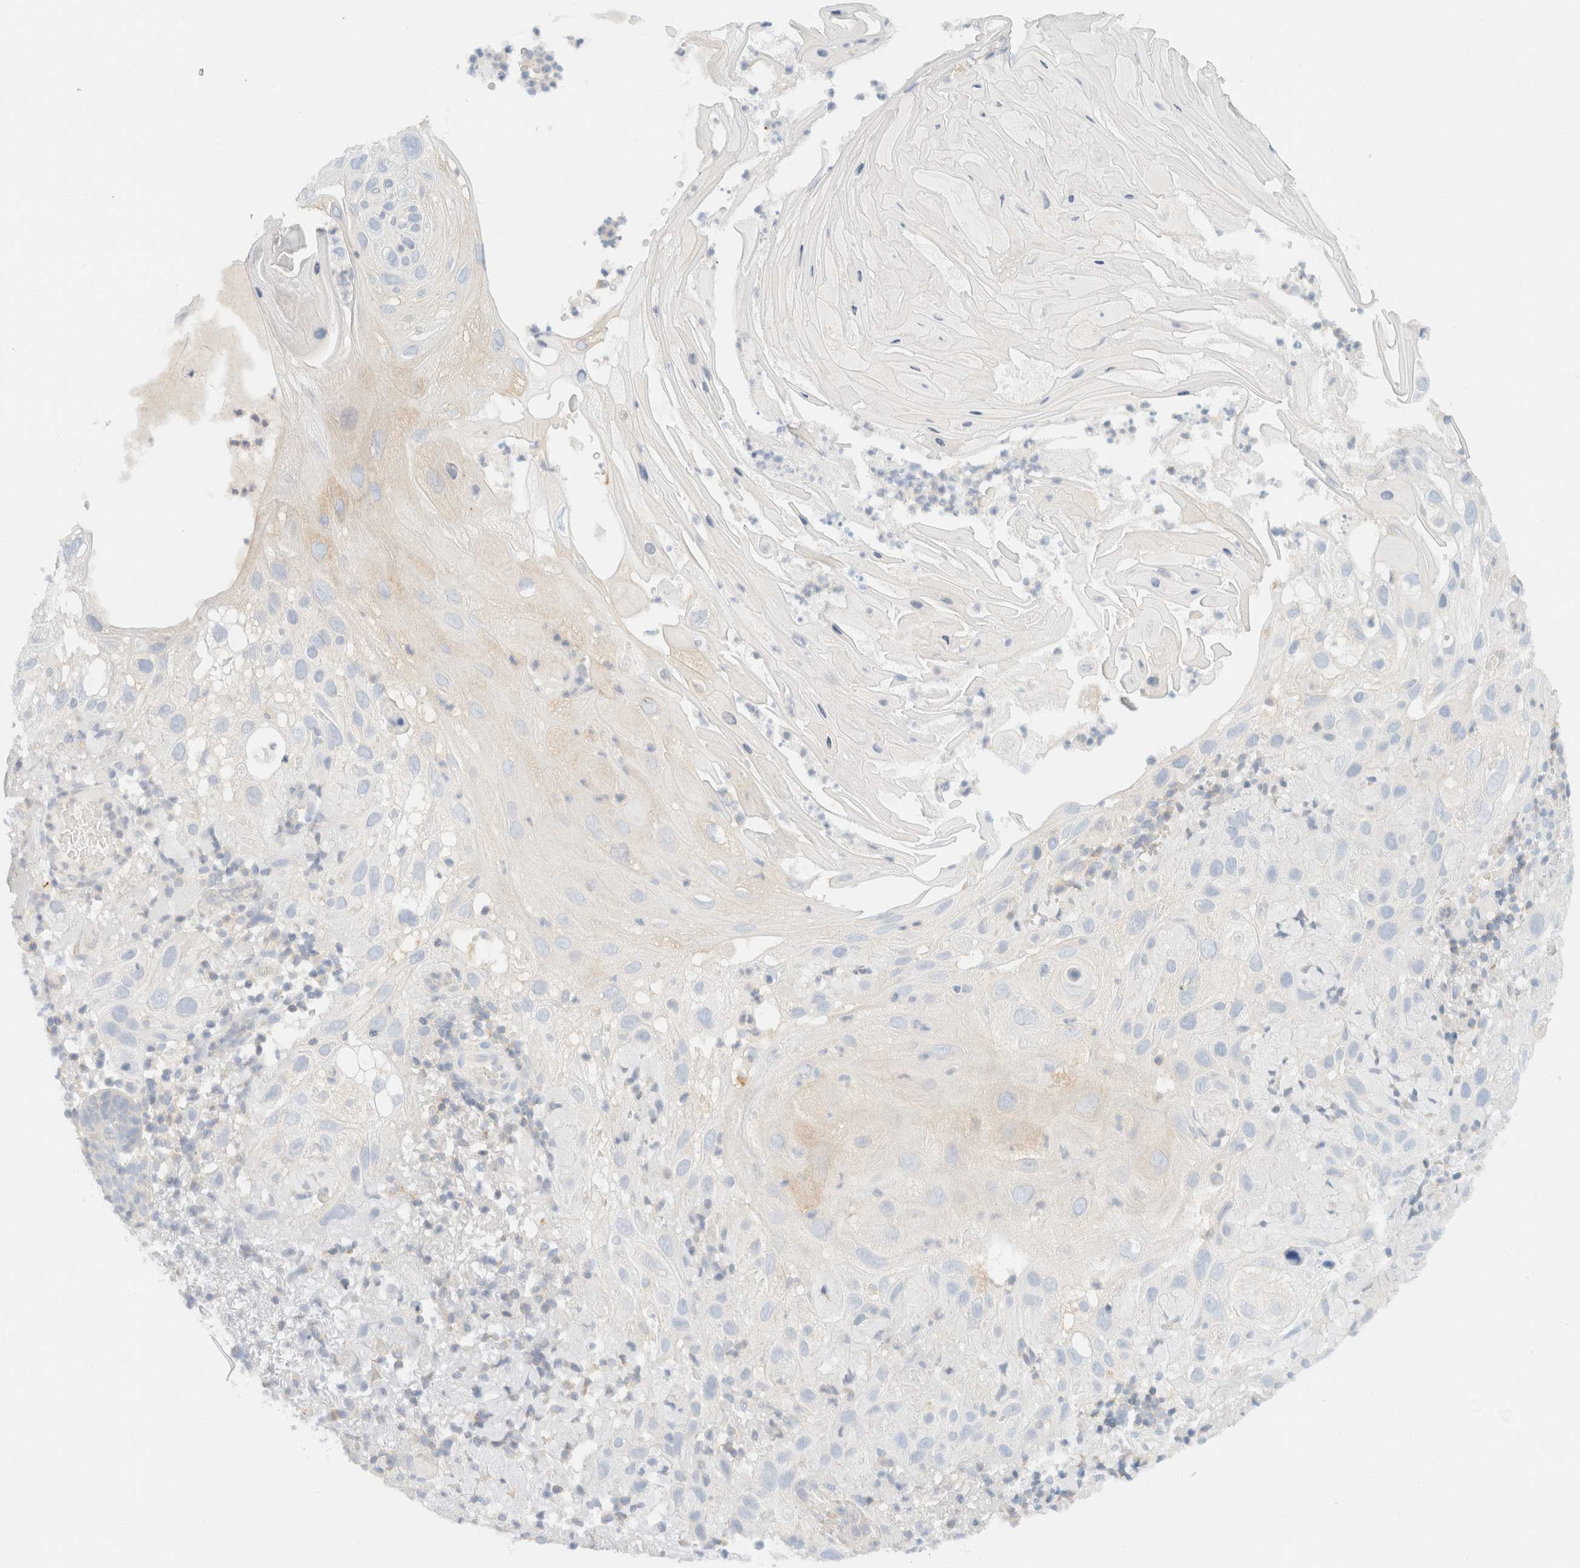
{"staining": {"intensity": "negative", "quantity": "none", "location": "none"}, "tissue": "skin cancer", "cell_type": "Tumor cells", "image_type": "cancer", "snomed": [{"axis": "morphology", "description": "Squamous cell carcinoma, NOS"}, {"axis": "topography", "description": "Skin"}], "caption": "Protein analysis of skin squamous cell carcinoma shows no significant staining in tumor cells. The staining was performed using DAB (3,3'-diaminobenzidine) to visualize the protein expression in brown, while the nuclei were stained in blue with hematoxylin (Magnification: 20x).", "gene": "SH3GLB2", "patient": {"sex": "female", "age": 96}}